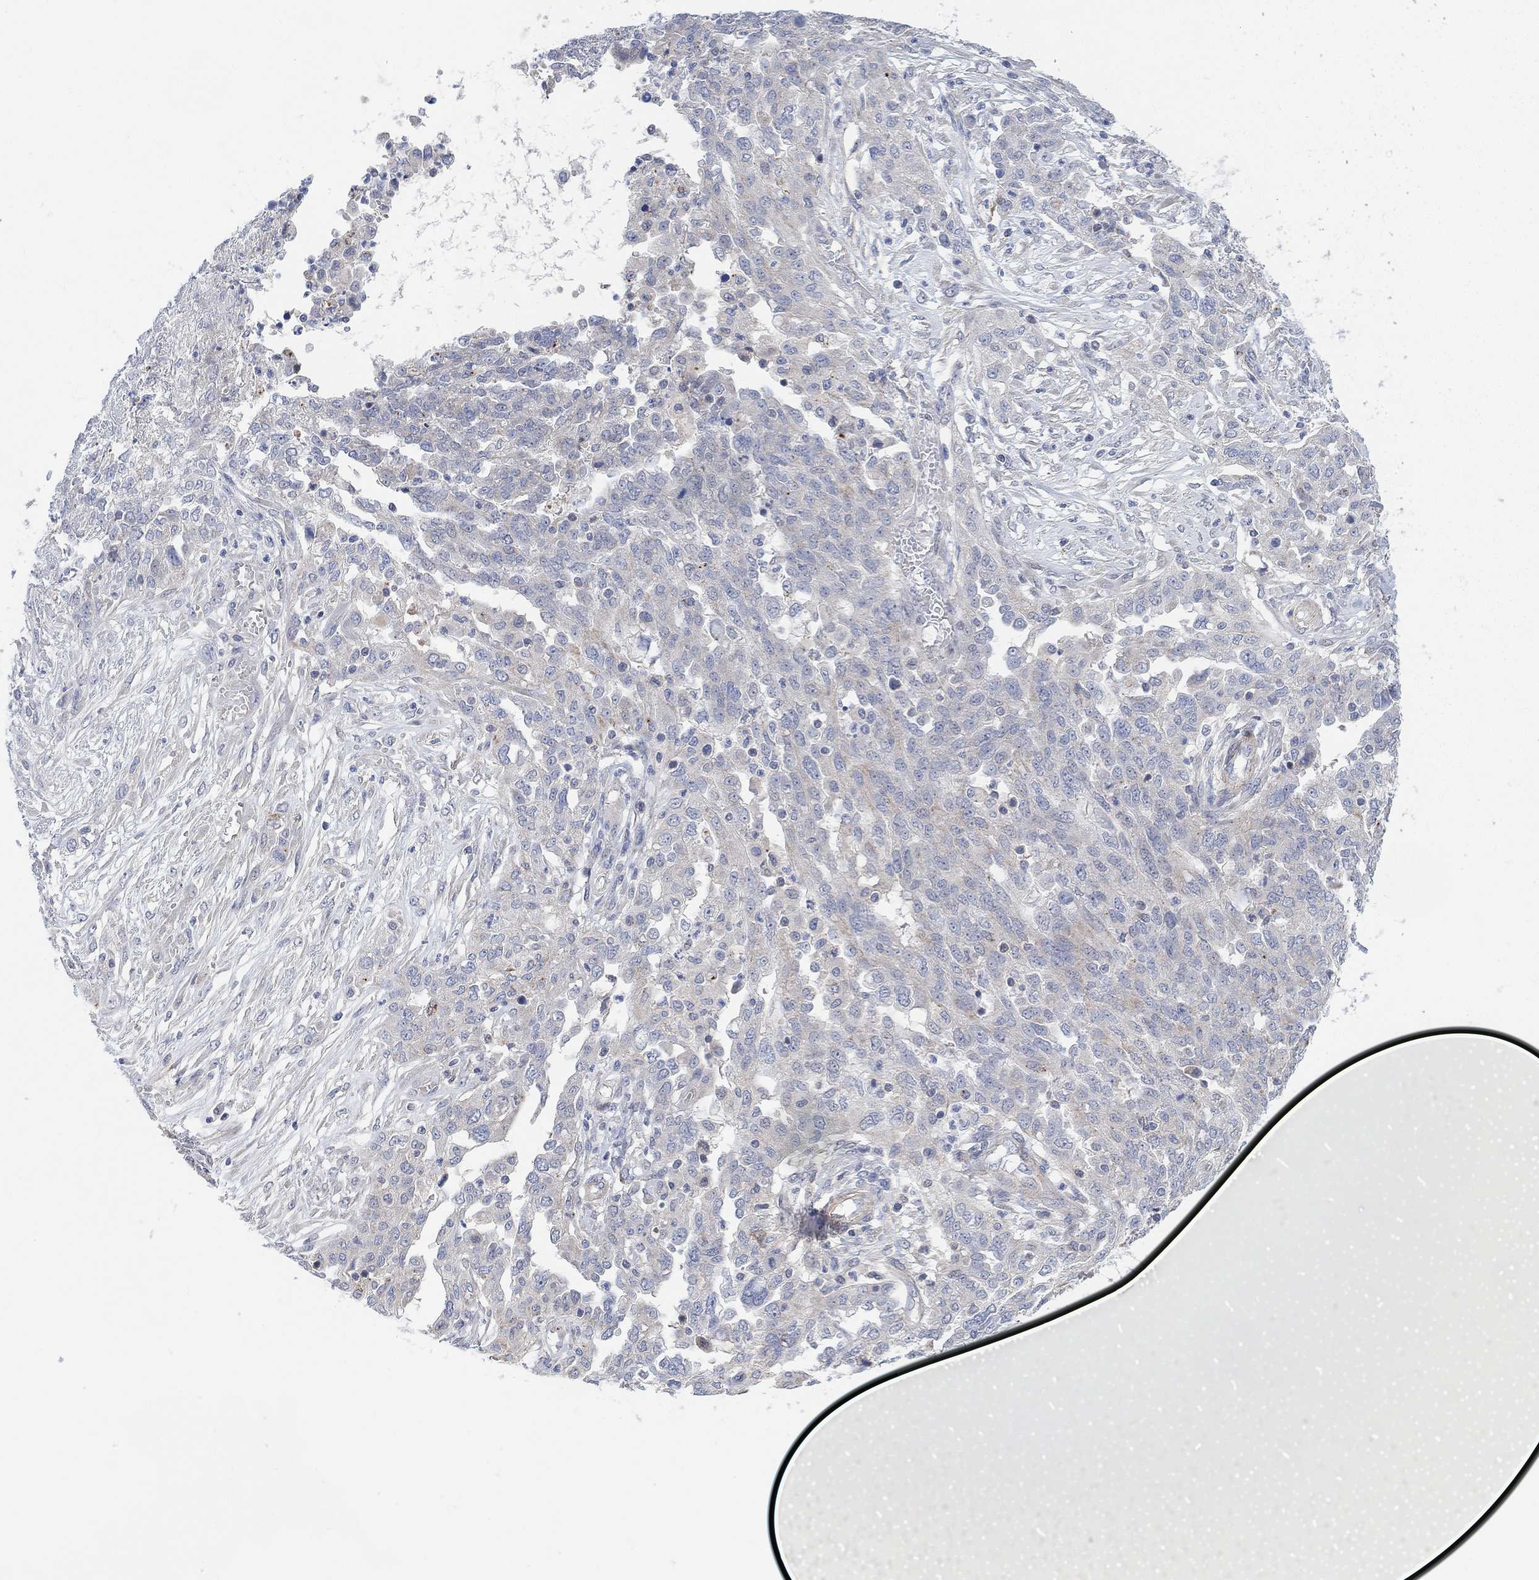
{"staining": {"intensity": "weak", "quantity": "<25%", "location": "cytoplasmic/membranous"}, "tissue": "ovarian cancer", "cell_type": "Tumor cells", "image_type": "cancer", "snomed": [{"axis": "morphology", "description": "Cystadenocarcinoma, serous, NOS"}, {"axis": "topography", "description": "Ovary"}], "caption": "Immunohistochemistry (IHC) histopathology image of neoplastic tissue: human serous cystadenocarcinoma (ovarian) stained with DAB reveals no significant protein positivity in tumor cells.", "gene": "HCRTR1", "patient": {"sex": "female", "age": 67}}